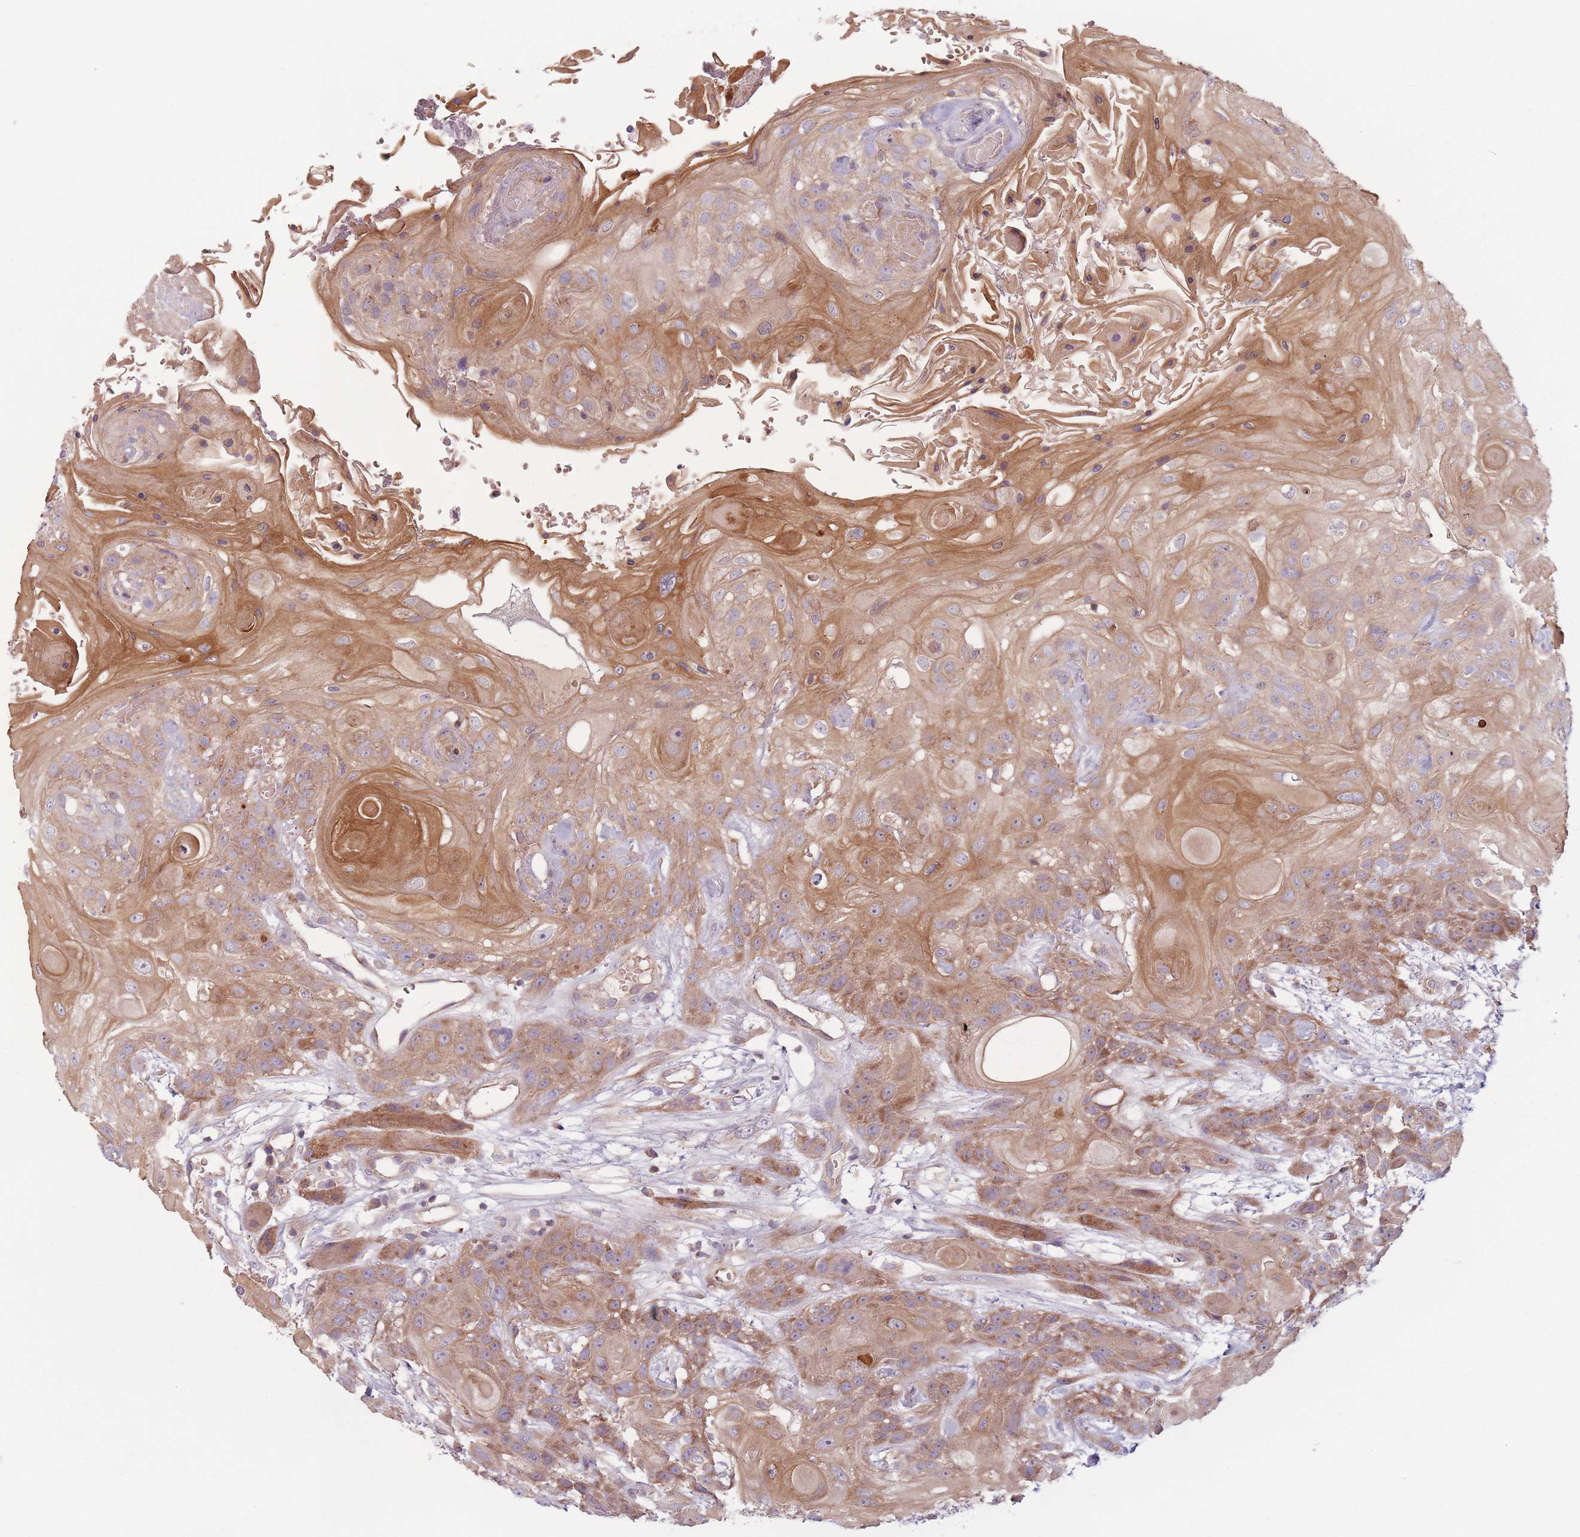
{"staining": {"intensity": "moderate", "quantity": ">75%", "location": "cytoplasmic/membranous"}, "tissue": "head and neck cancer", "cell_type": "Tumor cells", "image_type": "cancer", "snomed": [{"axis": "morphology", "description": "Squamous cell carcinoma, NOS"}, {"axis": "topography", "description": "Head-Neck"}], "caption": "About >75% of tumor cells in human head and neck squamous cell carcinoma reveal moderate cytoplasmic/membranous protein staining as visualized by brown immunohistochemical staining.", "gene": "NT5DC2", "patient": {"sex": "female", "age": 43}}